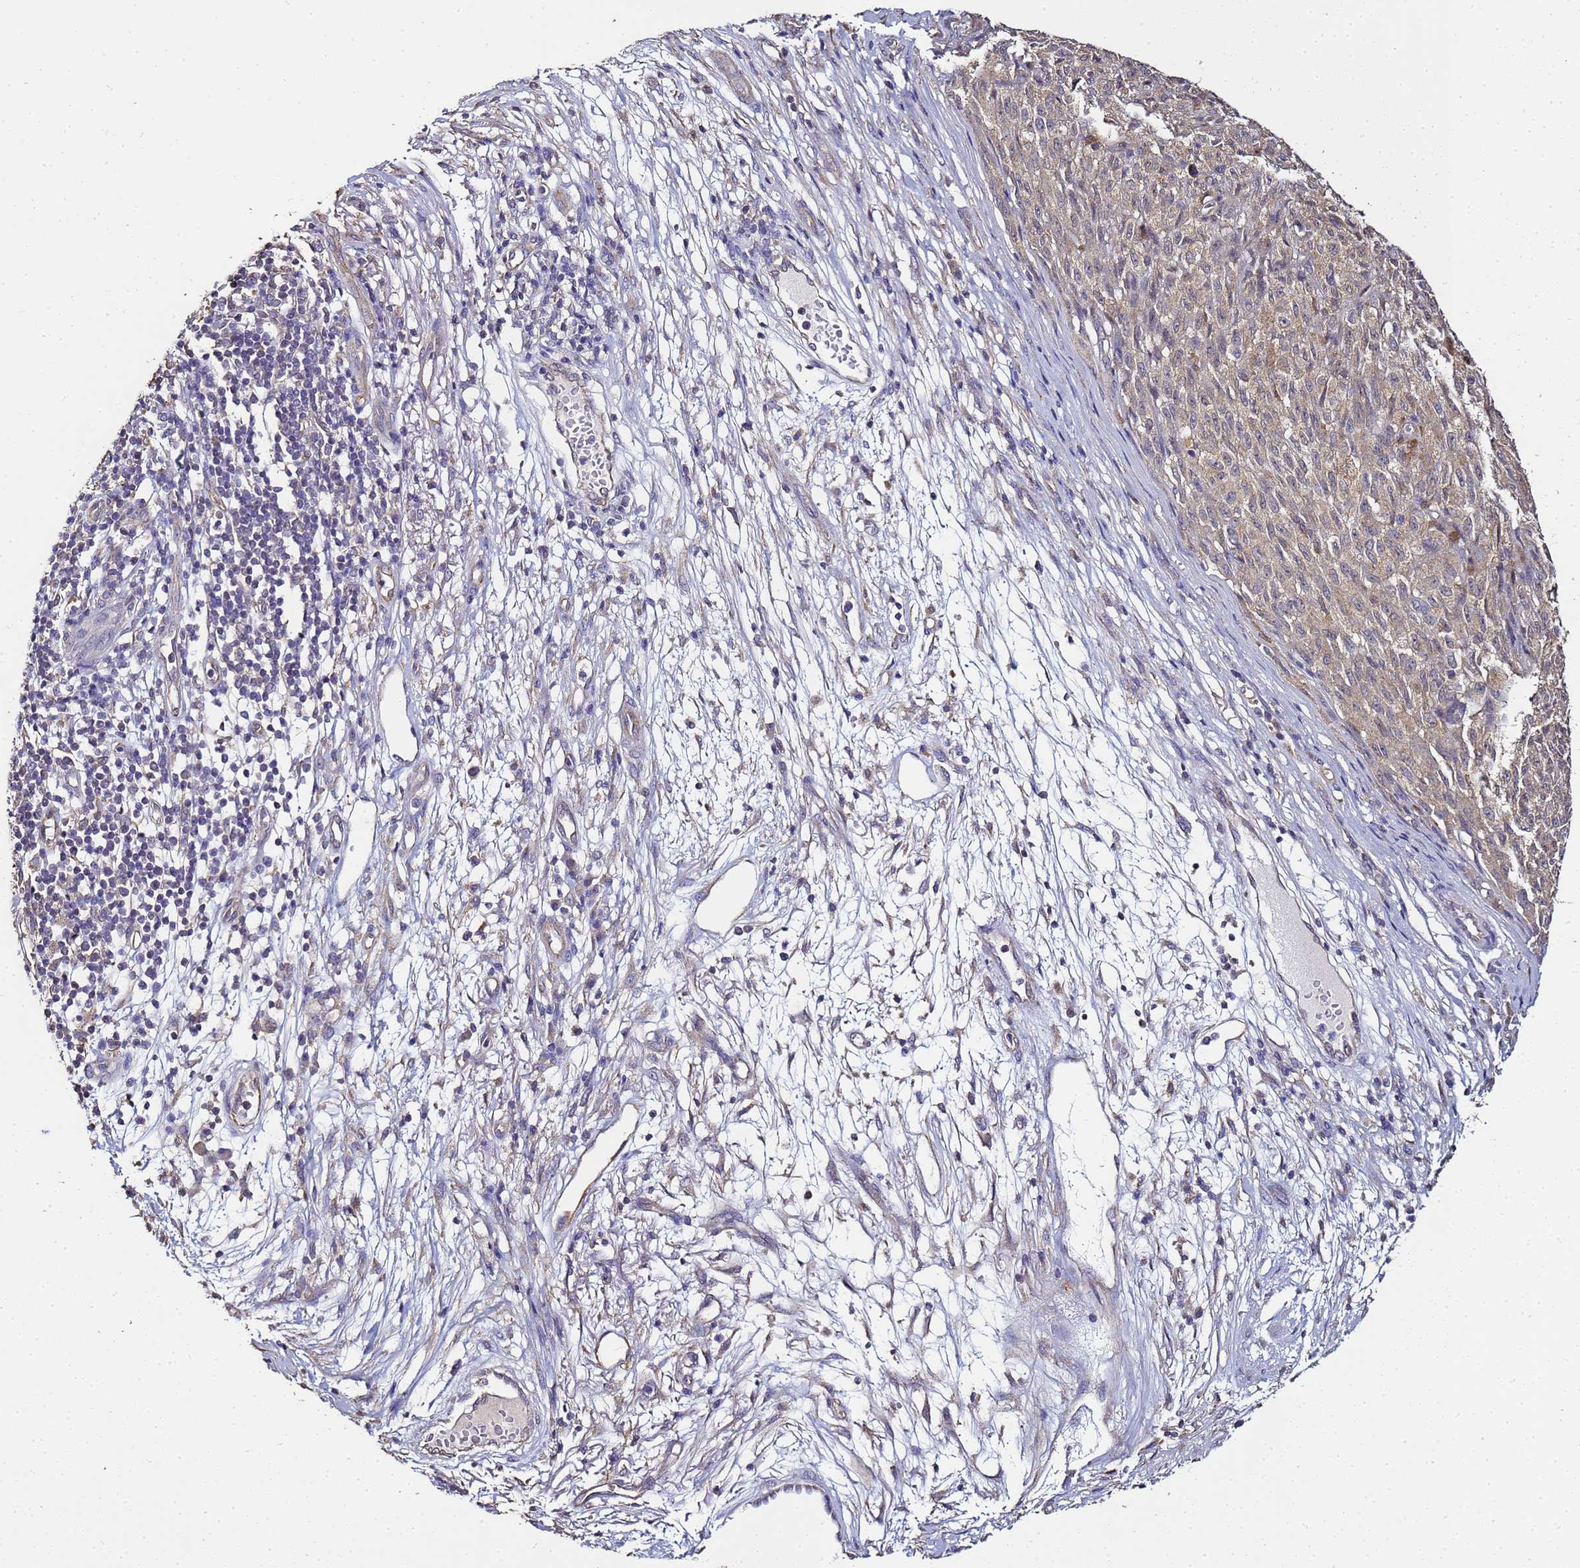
{"staining": {"intensity": "weak", "quantity": ">75%", "location": "cytoplasmic/membranous"}, "tissue": "melanoma", "cell_type": "Tumor cells", "image_type": "cancer", "snomed": [{"axis": "morphology", "description": "Malignant melanoma, NOS"}, {"axis": "topography", "description": "Skin"}], "caption": "Protein positivity by immunohistochemistry shows weak cytoplasmic/membranous expression in about >75% of tumor cells in malignant melanoma.", "gene": "ENOPH1", "patient": {"sex": "female", "age": 82}}